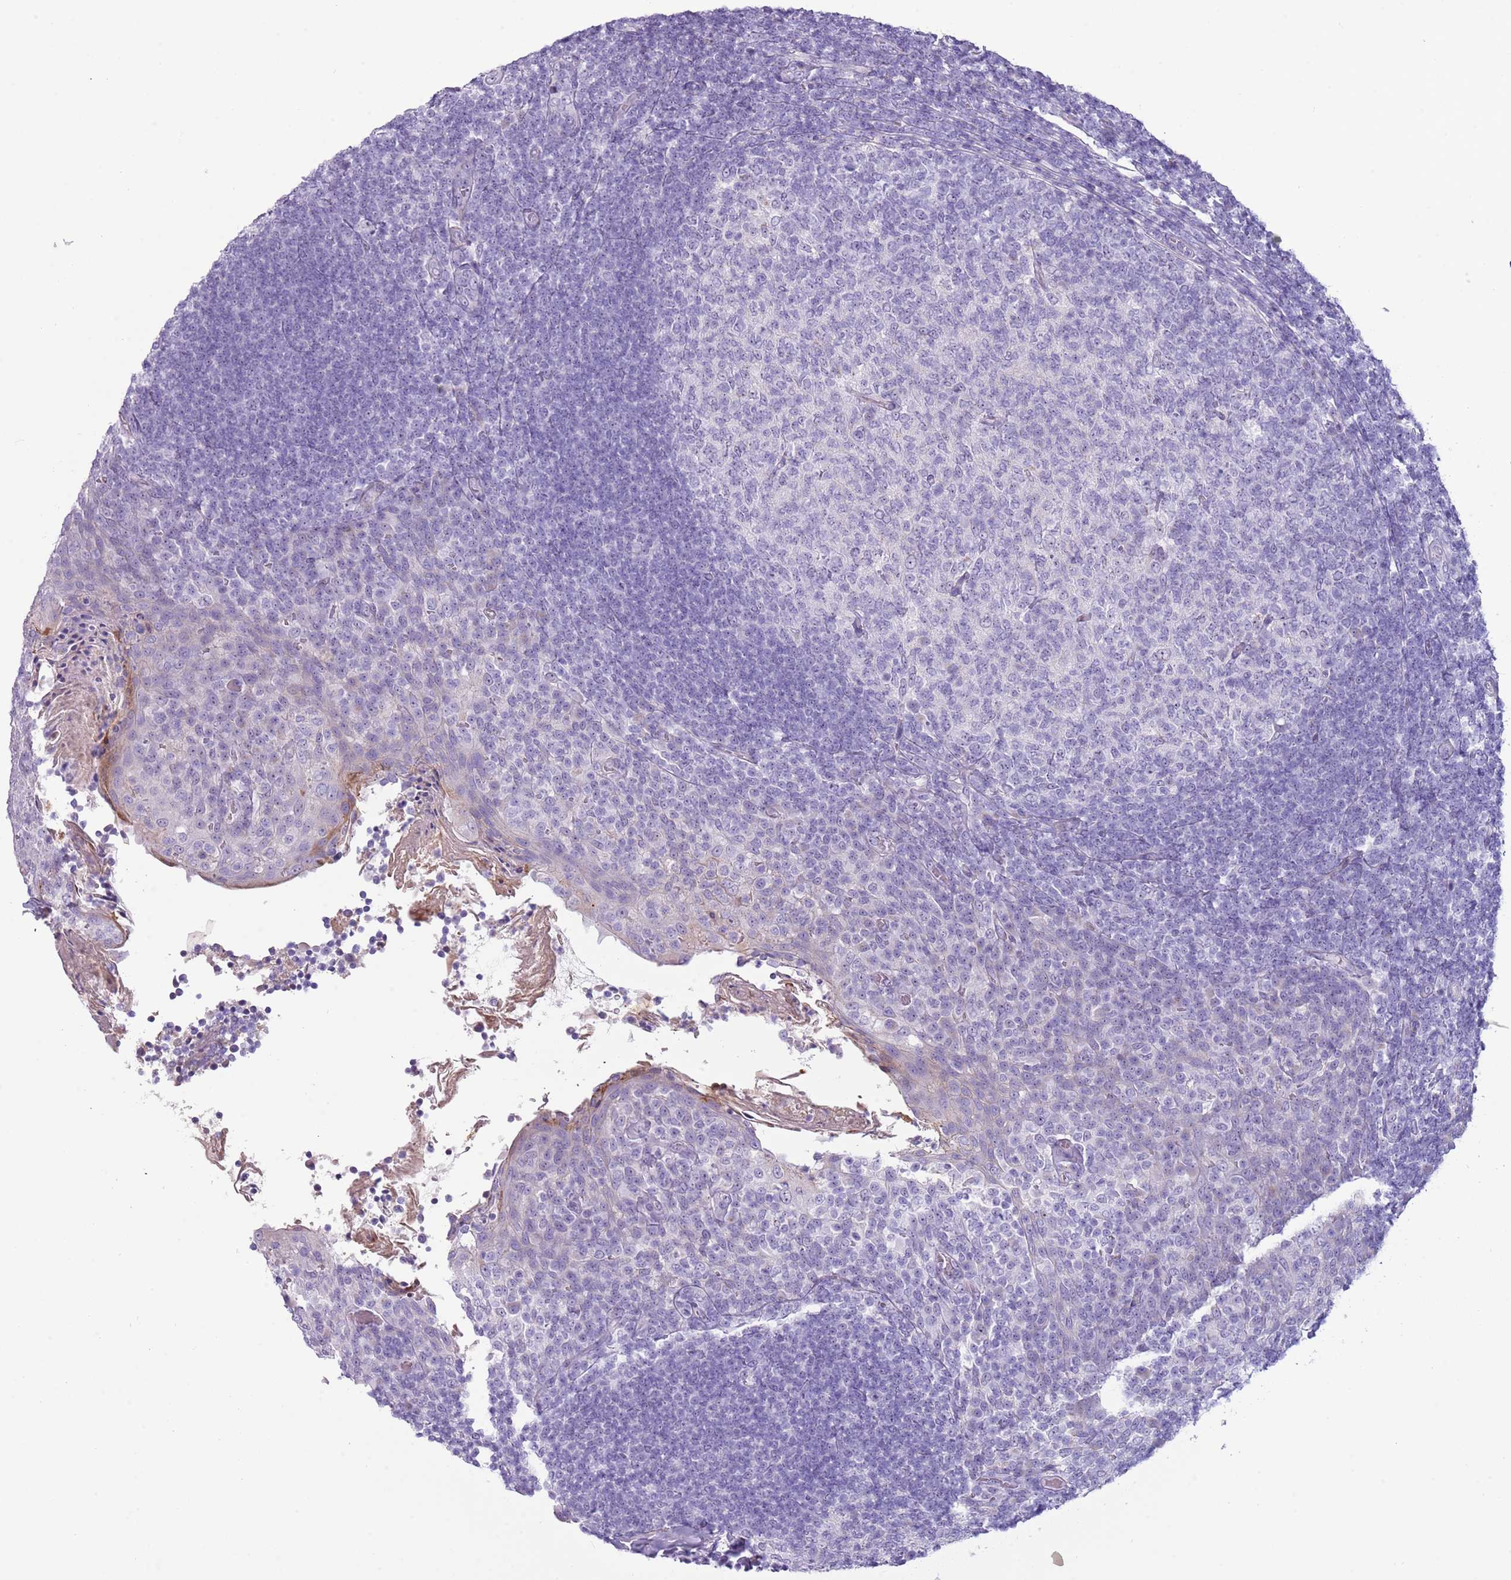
{"staining": {"intensity": "negative", "quantity": "none", "location": "none"}, "tissue": "tonsil", "cell_type": "Germinal center cells", "image_type": "normal", "snomed": [{"axis": "morphology", "description": "Normal tissue, NOS"}, {"axis": "topography", "description": "Tonsil"}], "caption": "Immunohistochemistry (IHC) micrograph of benign tonsil: tonsil stained with DAB exhibits no significant protein staining in germinal center cells.", "gene": "NBPF4", "patient": {"sex": "female", "age": 10}}